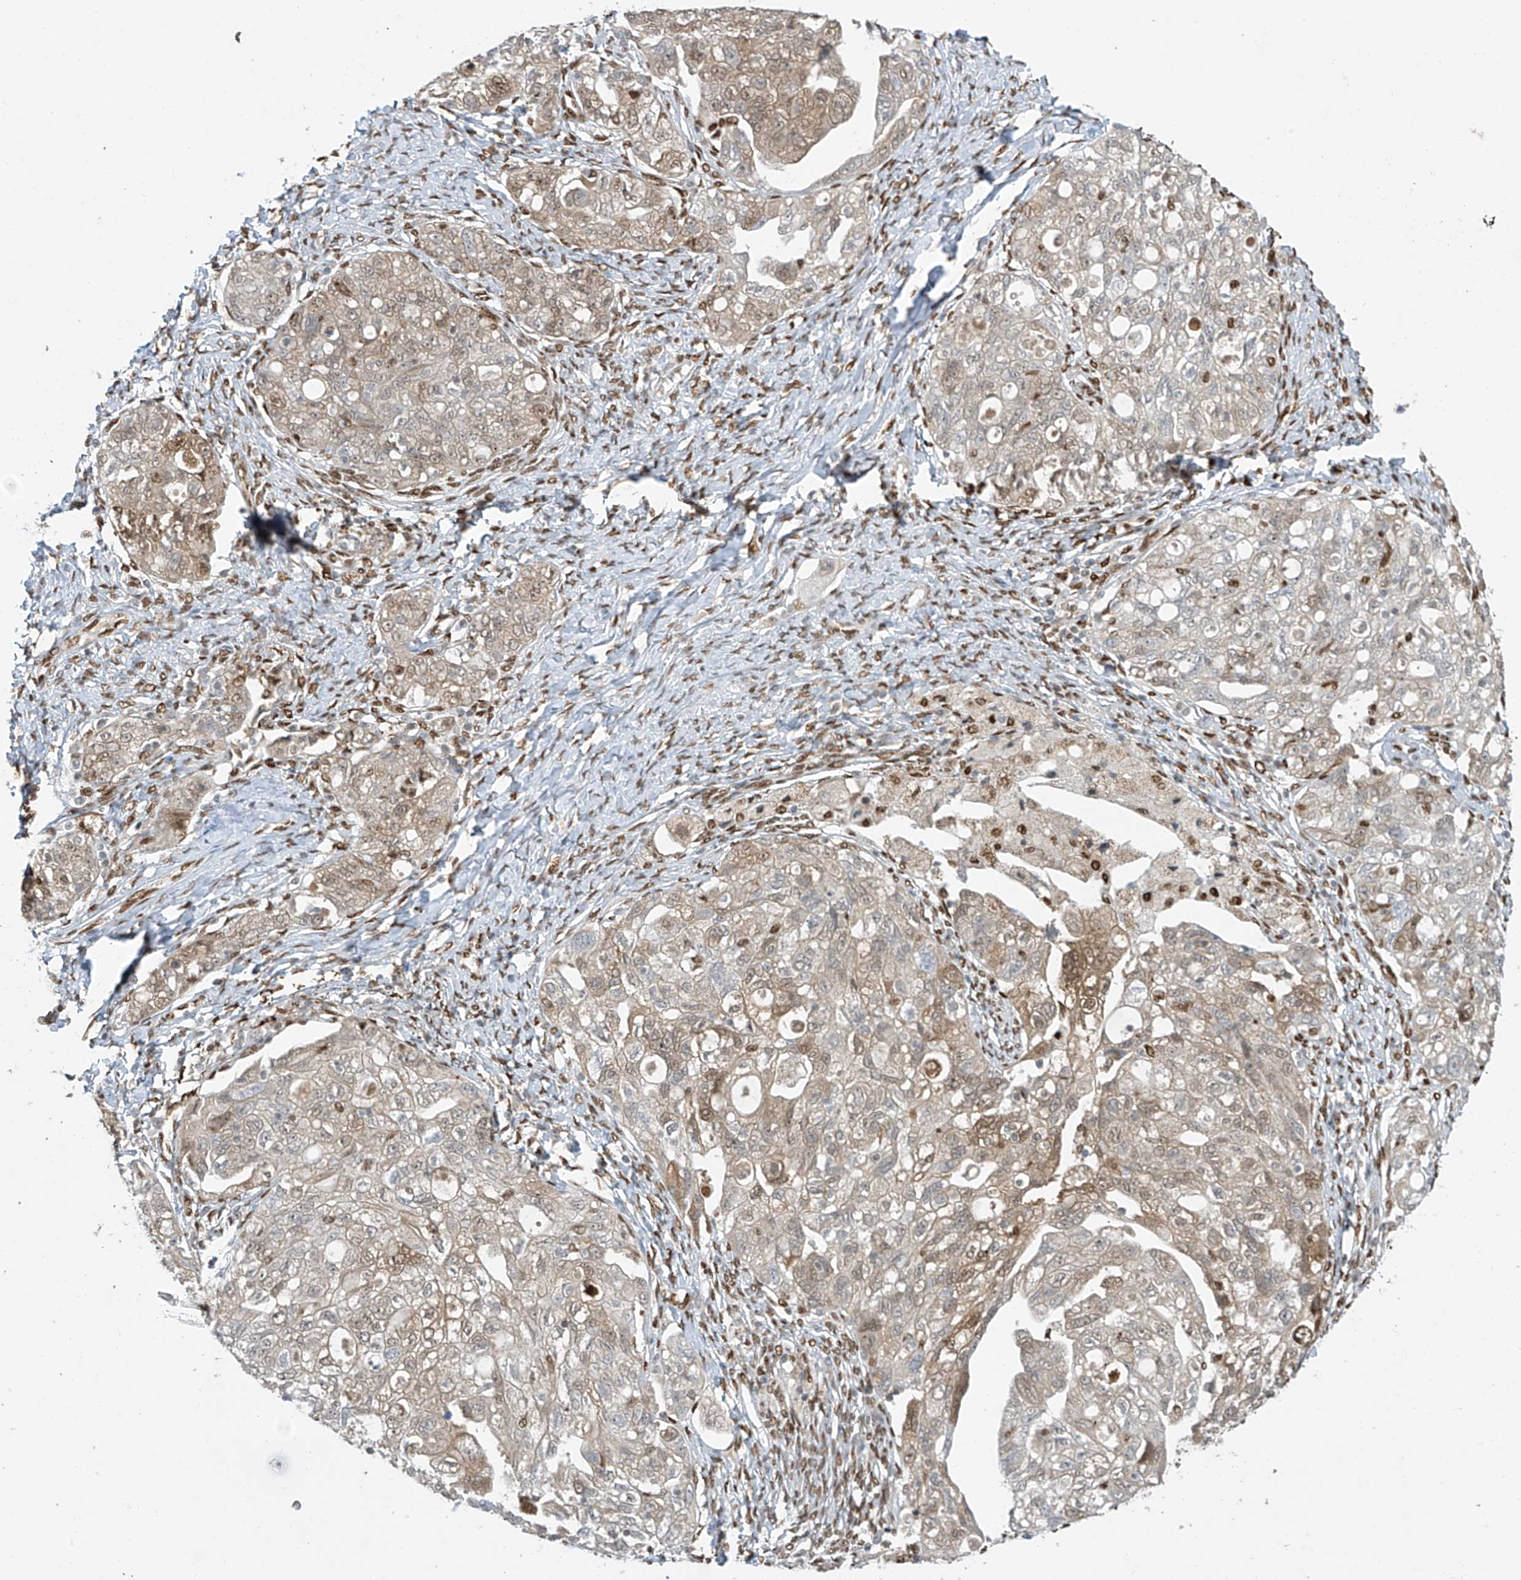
{"staining": {"intensity": "weak", "quantity": ">75%", "location": "cytoplasmic/membranous,nuclear"}, "tissue": "ovarian cancer", "cell_type": "Tumor cells", "image_type": "cancer", "snomed": [{"axis": "morphology", "description": "Carcinoma, NOS"}, {"axis": "morphology", "description": "Cystadenocarcinoma, serous, NOS"}, {"axis": "topography", "description": "Ovary"}], "caption": "Immunohistochemistry (IHC) photomicrograph of human ovarian cancer stained for a protein (brown), which demonstrates low levels of weak cytoplasmic/membranous and nuclear positivity in approximately >75% of tumor cells.", "gene": "PM20D2", "patient": {"sex": "female", "age": 69}}